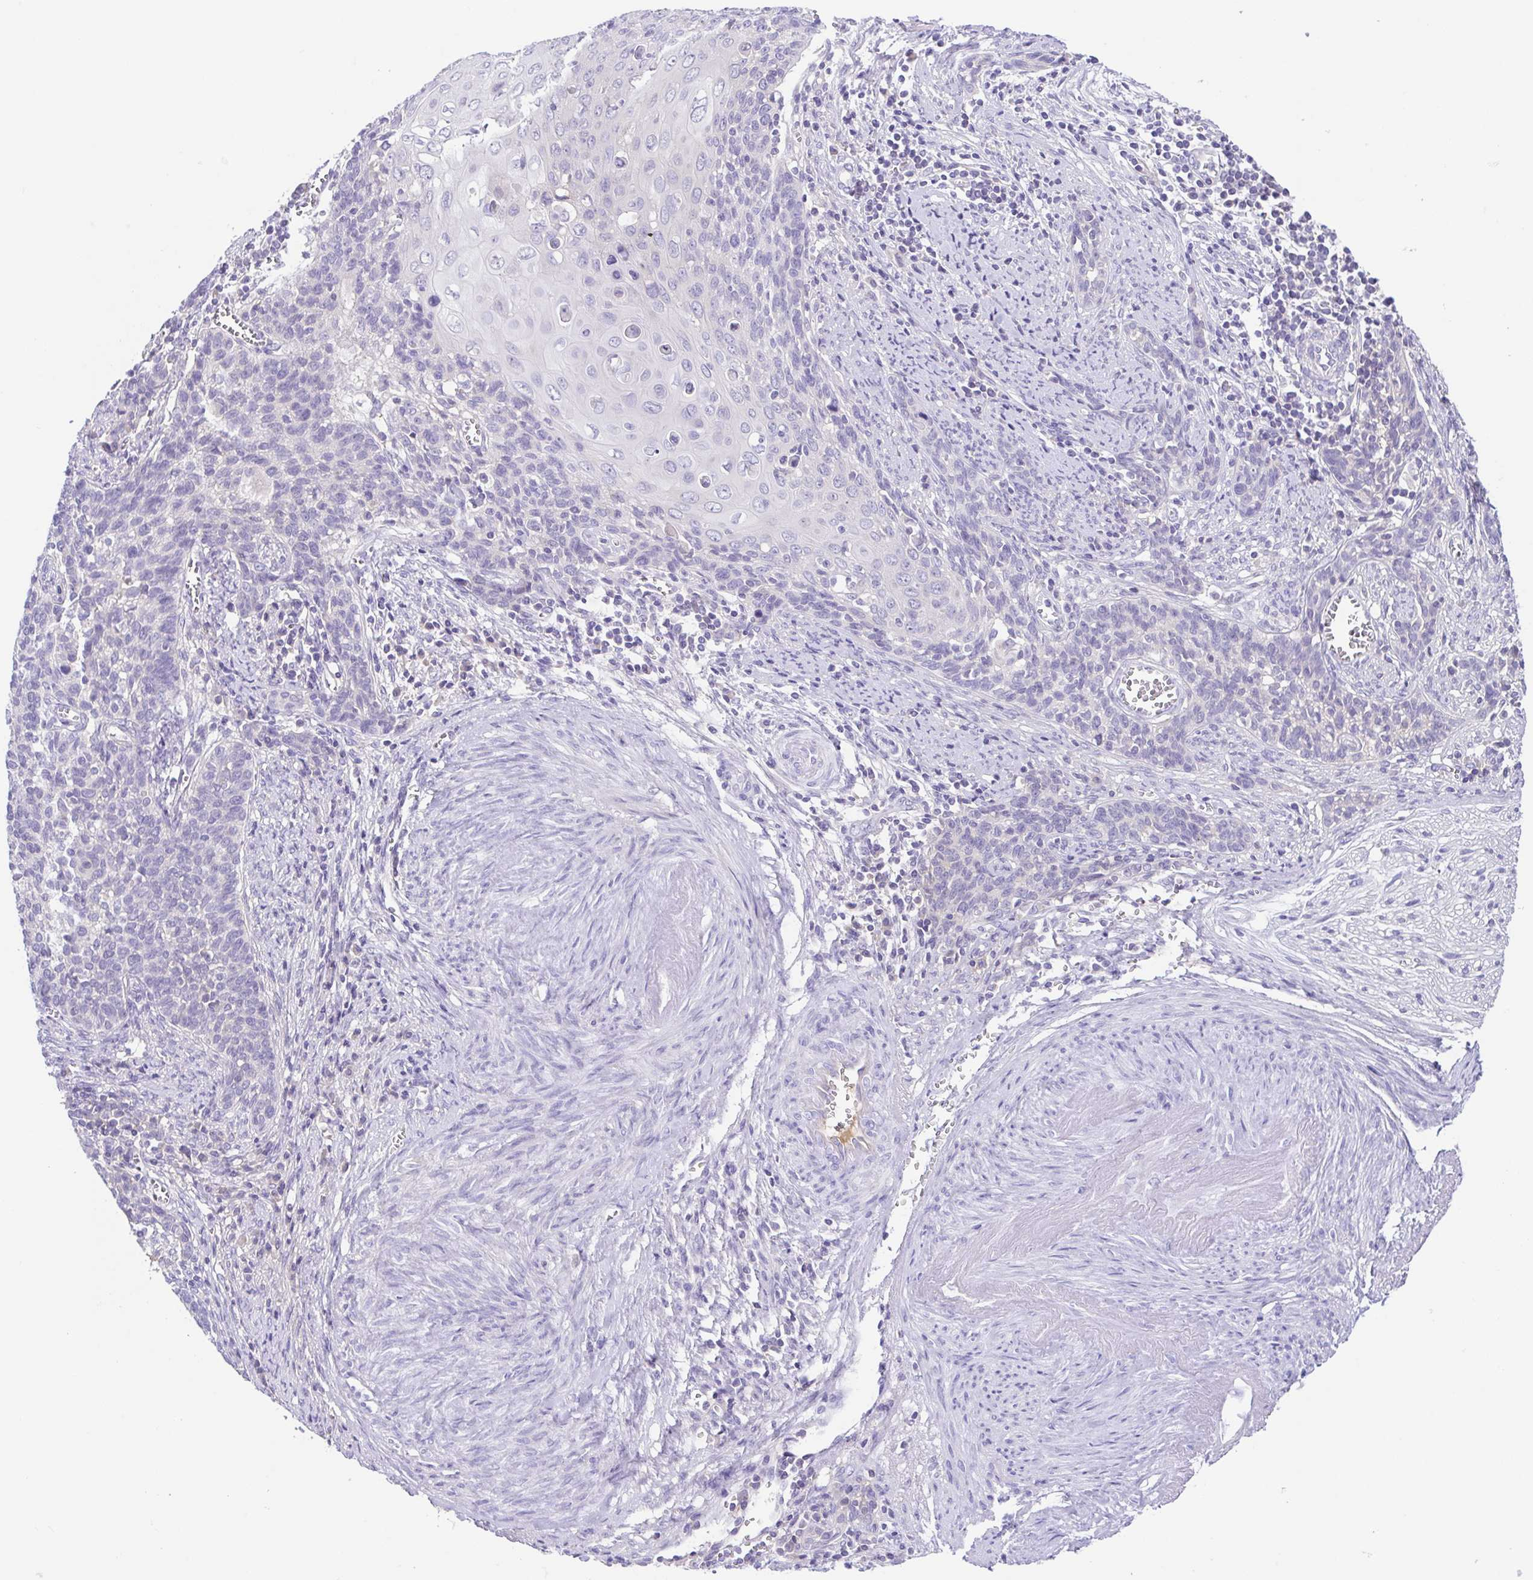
{"staining": {"intensity": "negative", "quantity": "none", "location": "none"}, "tissue": "cervical cancer", "cell_type": "Tumor cells", "image_type": "cancer", "snomed": [{"axis": "morphology", "description": "Squamous cell carcinoma, NOS"}, {"axis": "topography", "description": "Cervix"}], "caption": "An immunohistochemistry image of cervical cancer is shown. There is no staining in tumor cells of cervical cancer. (Brightfield microscopy of DAB (3,3'-diaminobenzidine) immunohistochemistry (IHC) at high magnification).", "gene": "A1BG", "patient": {"sex": "female", "age": 39}}